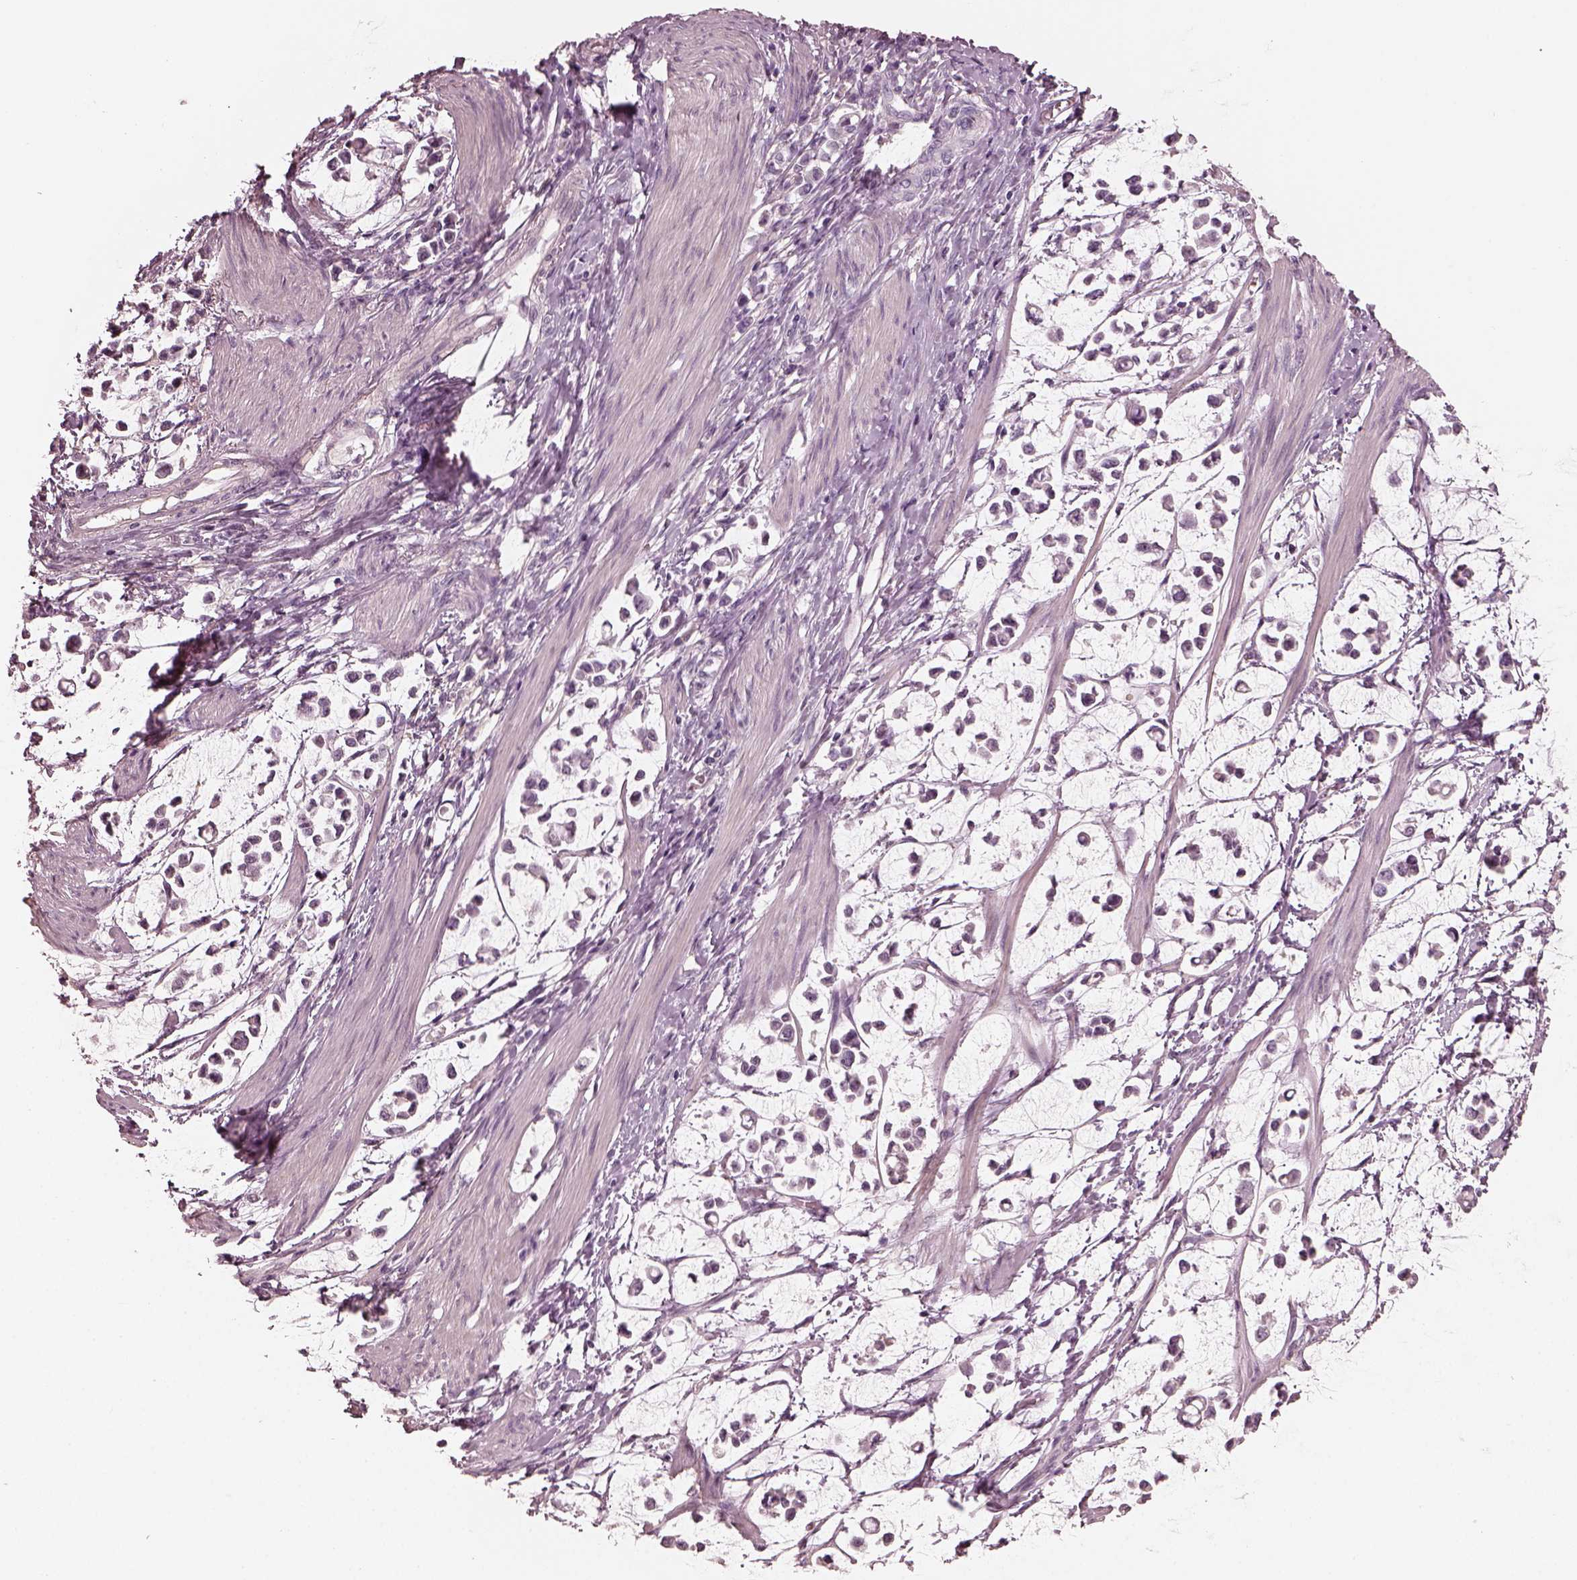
{"staining": {"intensity": "negative", "quantity": "none", "location": "none"}, "tissue": "stomach cancer", "cell_type": "Tumor cells", "image_type": "cancer", "snomed": [{"axis": "morphology", "description": "Adenocarcinoma, NOS"}, {"axis": "topography", "description": "Stomach"}], "caption": "Immunohistochemical staining of stomach adenocarcinoma demonstrates no significant positivity in tumor cells.", "gene": "OPTC", "patient": {"sex": "male", "age": 82}}